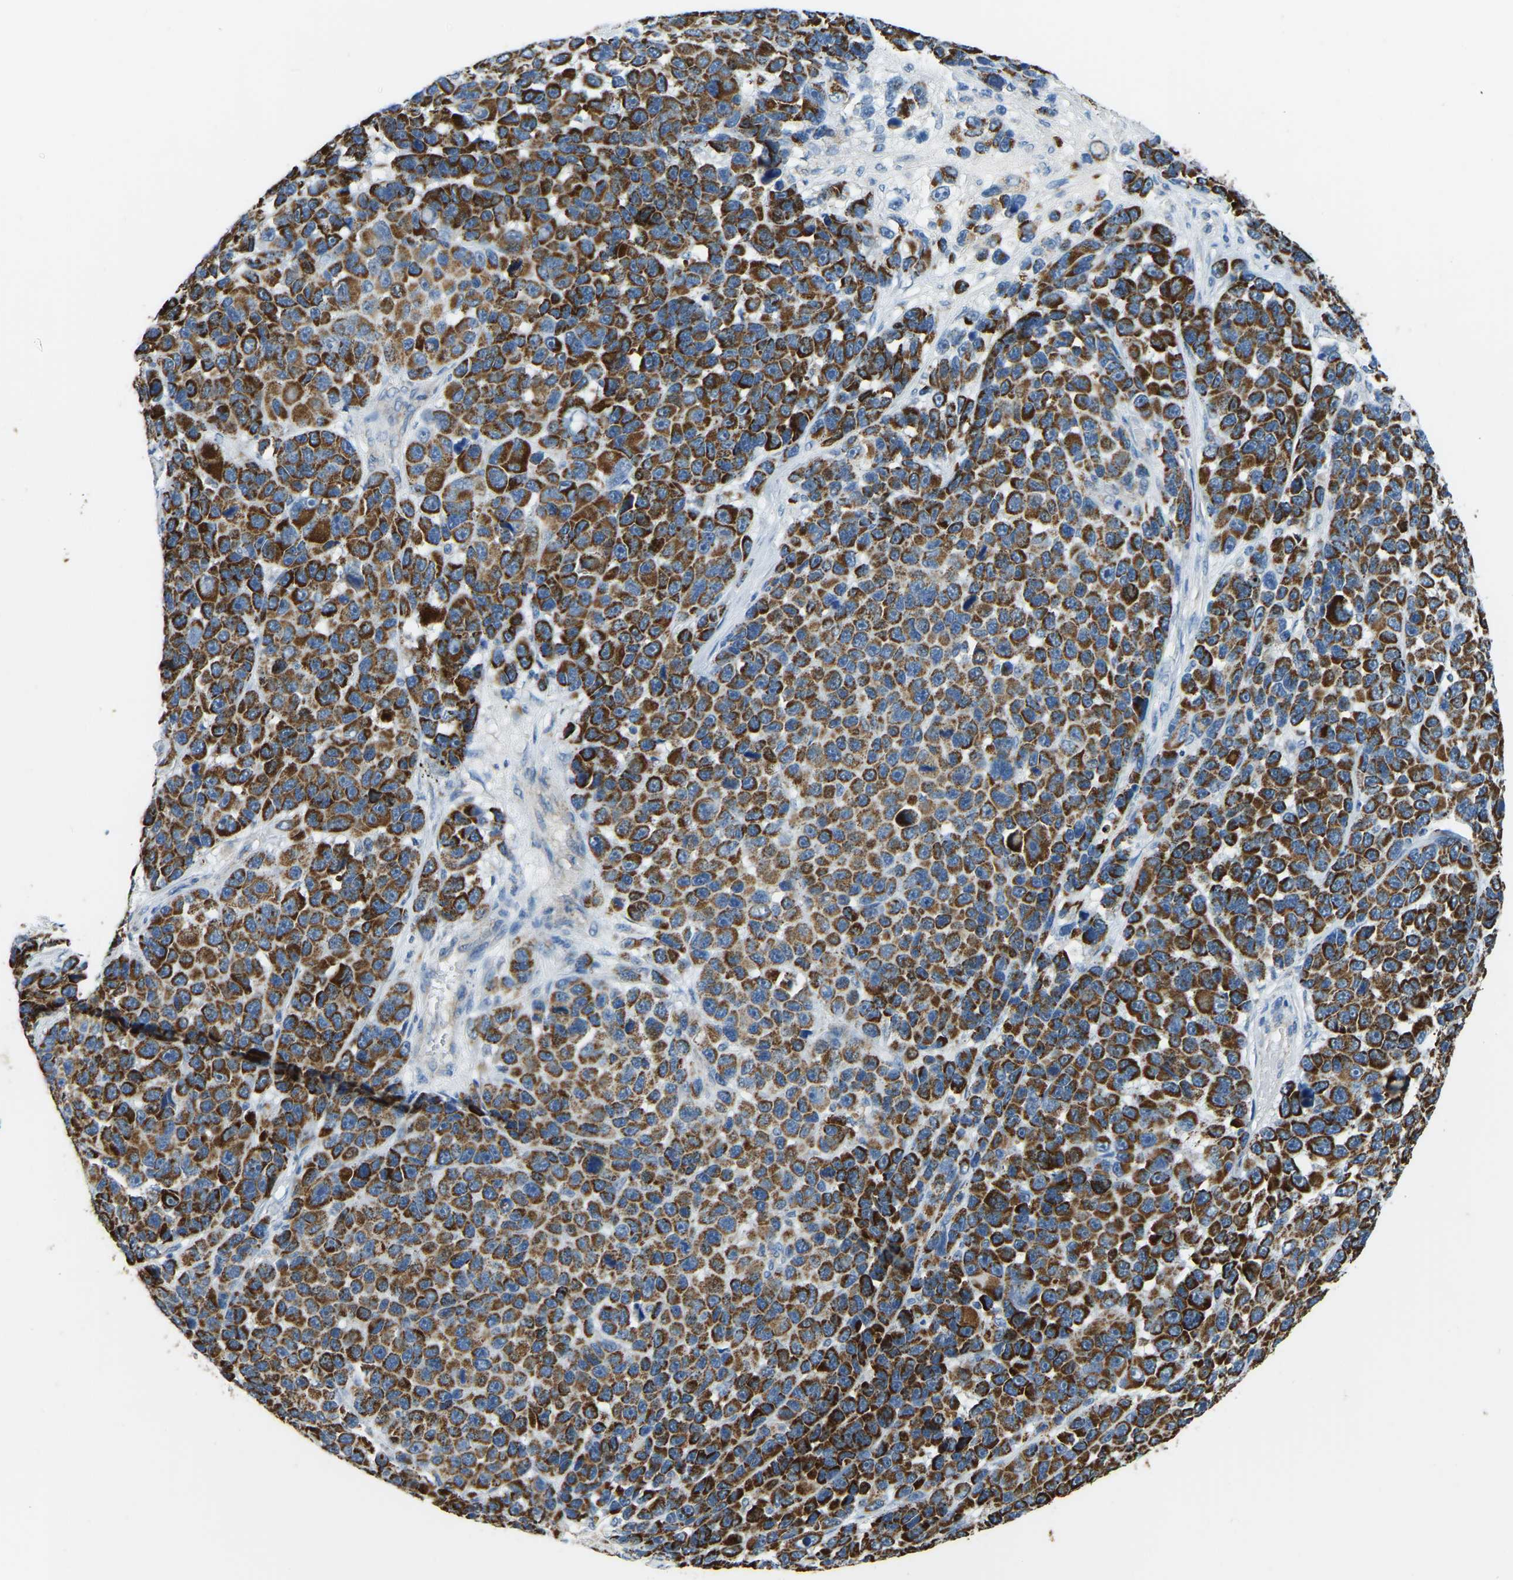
{"staining": {"intensity": "strong", "quantity": ">75%", "location": "cytoplasmic/membranous"}, "tissue": "melanoma", "cell_type": "Tumor cells", "image_type": "cancer", "snomed": [{"axis": "morphology", "description": "Malignant melanoma, NOS"}, {"axis": "topography", "description": "Skin"}], "caption": "A histopathology image of human malignant melanoma stained for a protein displays strong cytoplasmic/membranous brown staining in tumor cells. The protein is stained brown, and the nuclei are stained in blue (DAB (3,3'-diaminobenzidine) IHC with brightfield microscopy, high magnification).", "gene": "ZNF200", "patient": {"sex": "male", "age": 53}}